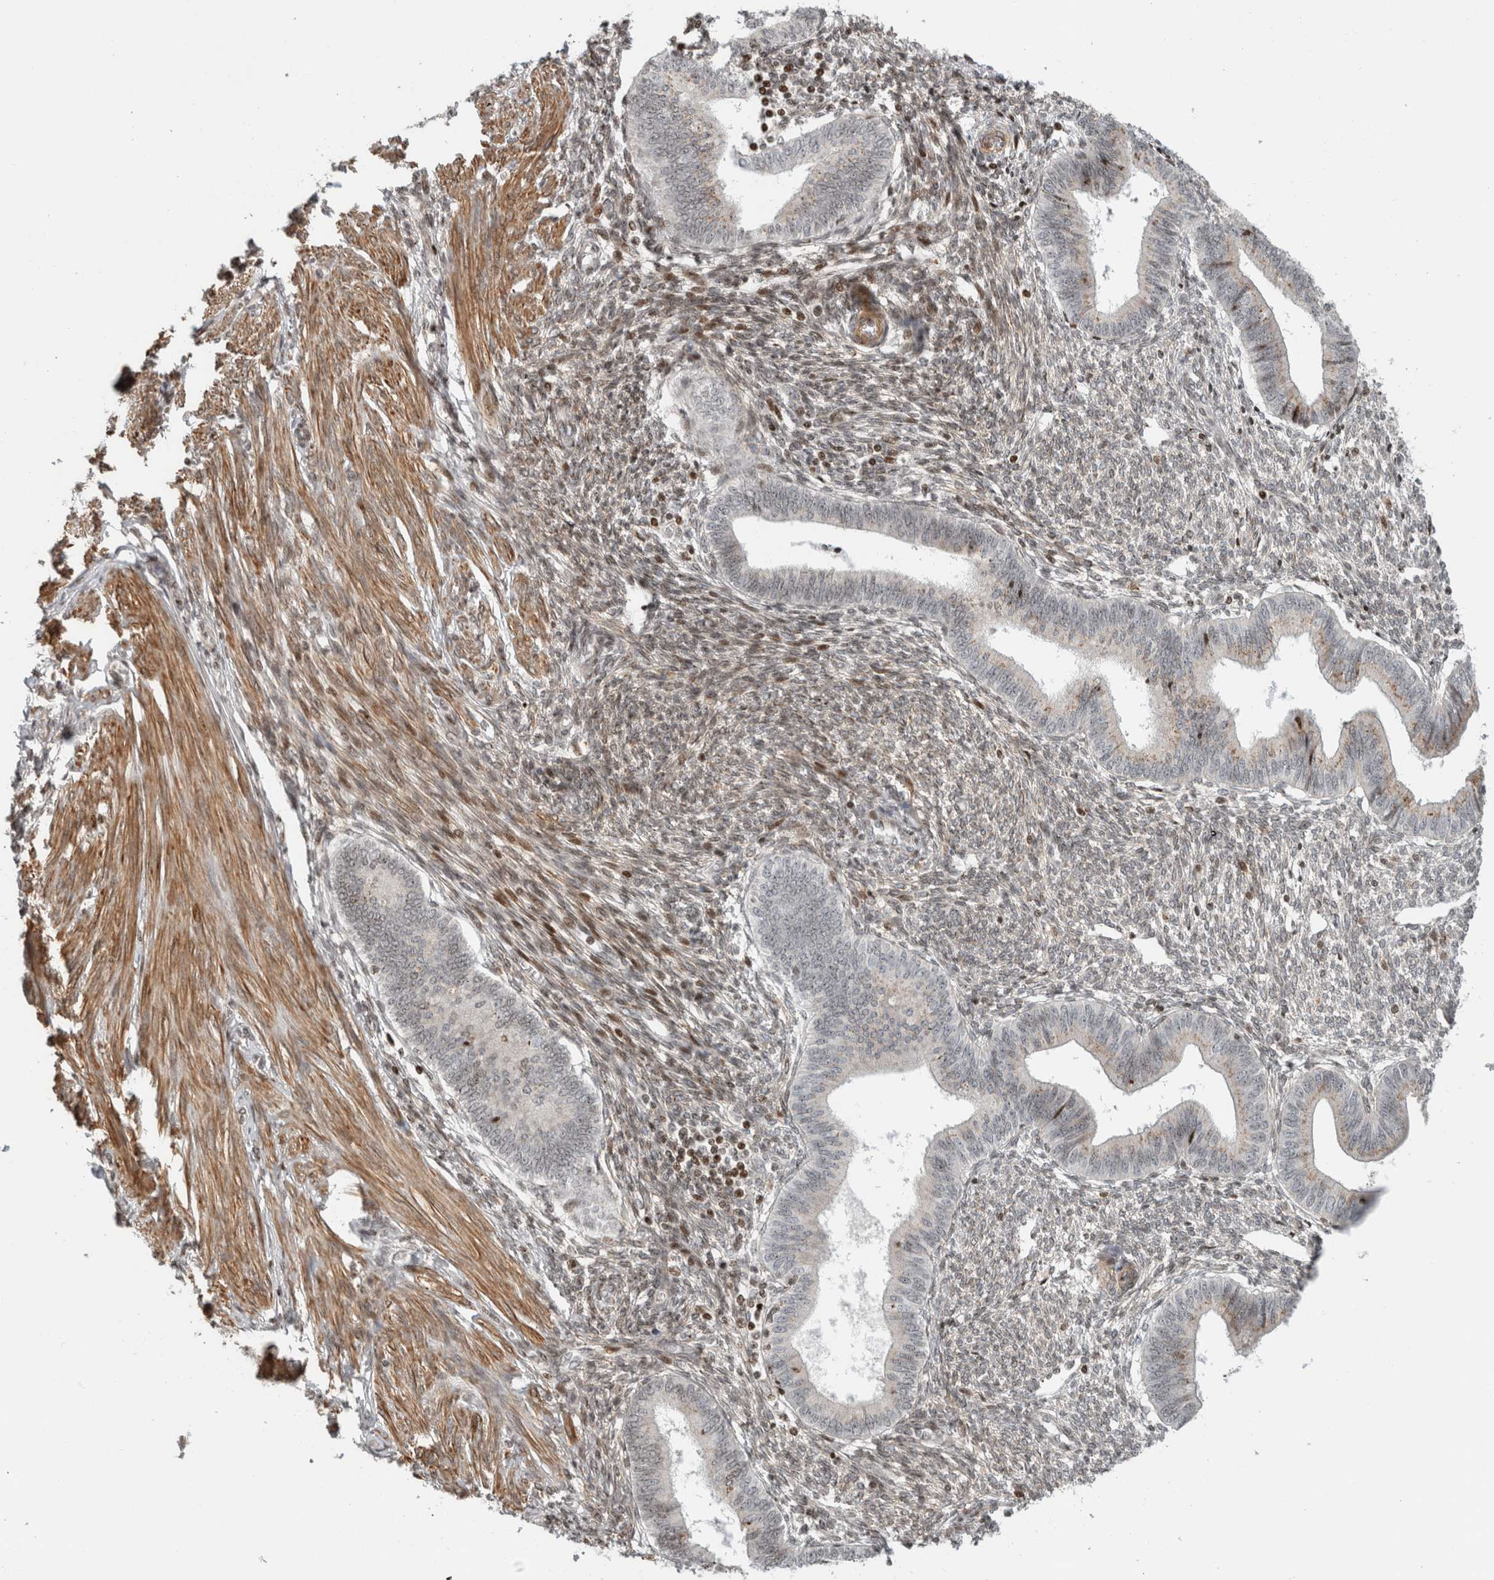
{"staining": {"intensity": "moderate", "quantity": ">75%", "location": "nuclear"}, "tissue": "endometrium", "cell_type": "Cells in endometrial stroma", "image_type": "normal", "snomed": [{"axis": "morphology", "description": "Normal tissue, NOS"}, {"axis": "topography", "description": "Endometrium"}], "caption": "DAB immunohistochemical staining of unremarkable human endometrium exhibits moderate nuclear protein positivity in approximately >75% of cells in endometrial stroma. (Brightfield microscopy of DAB IHC at high magnification).", "gene": "GINS4", "patient": {"sex": "female", "age": 46}}